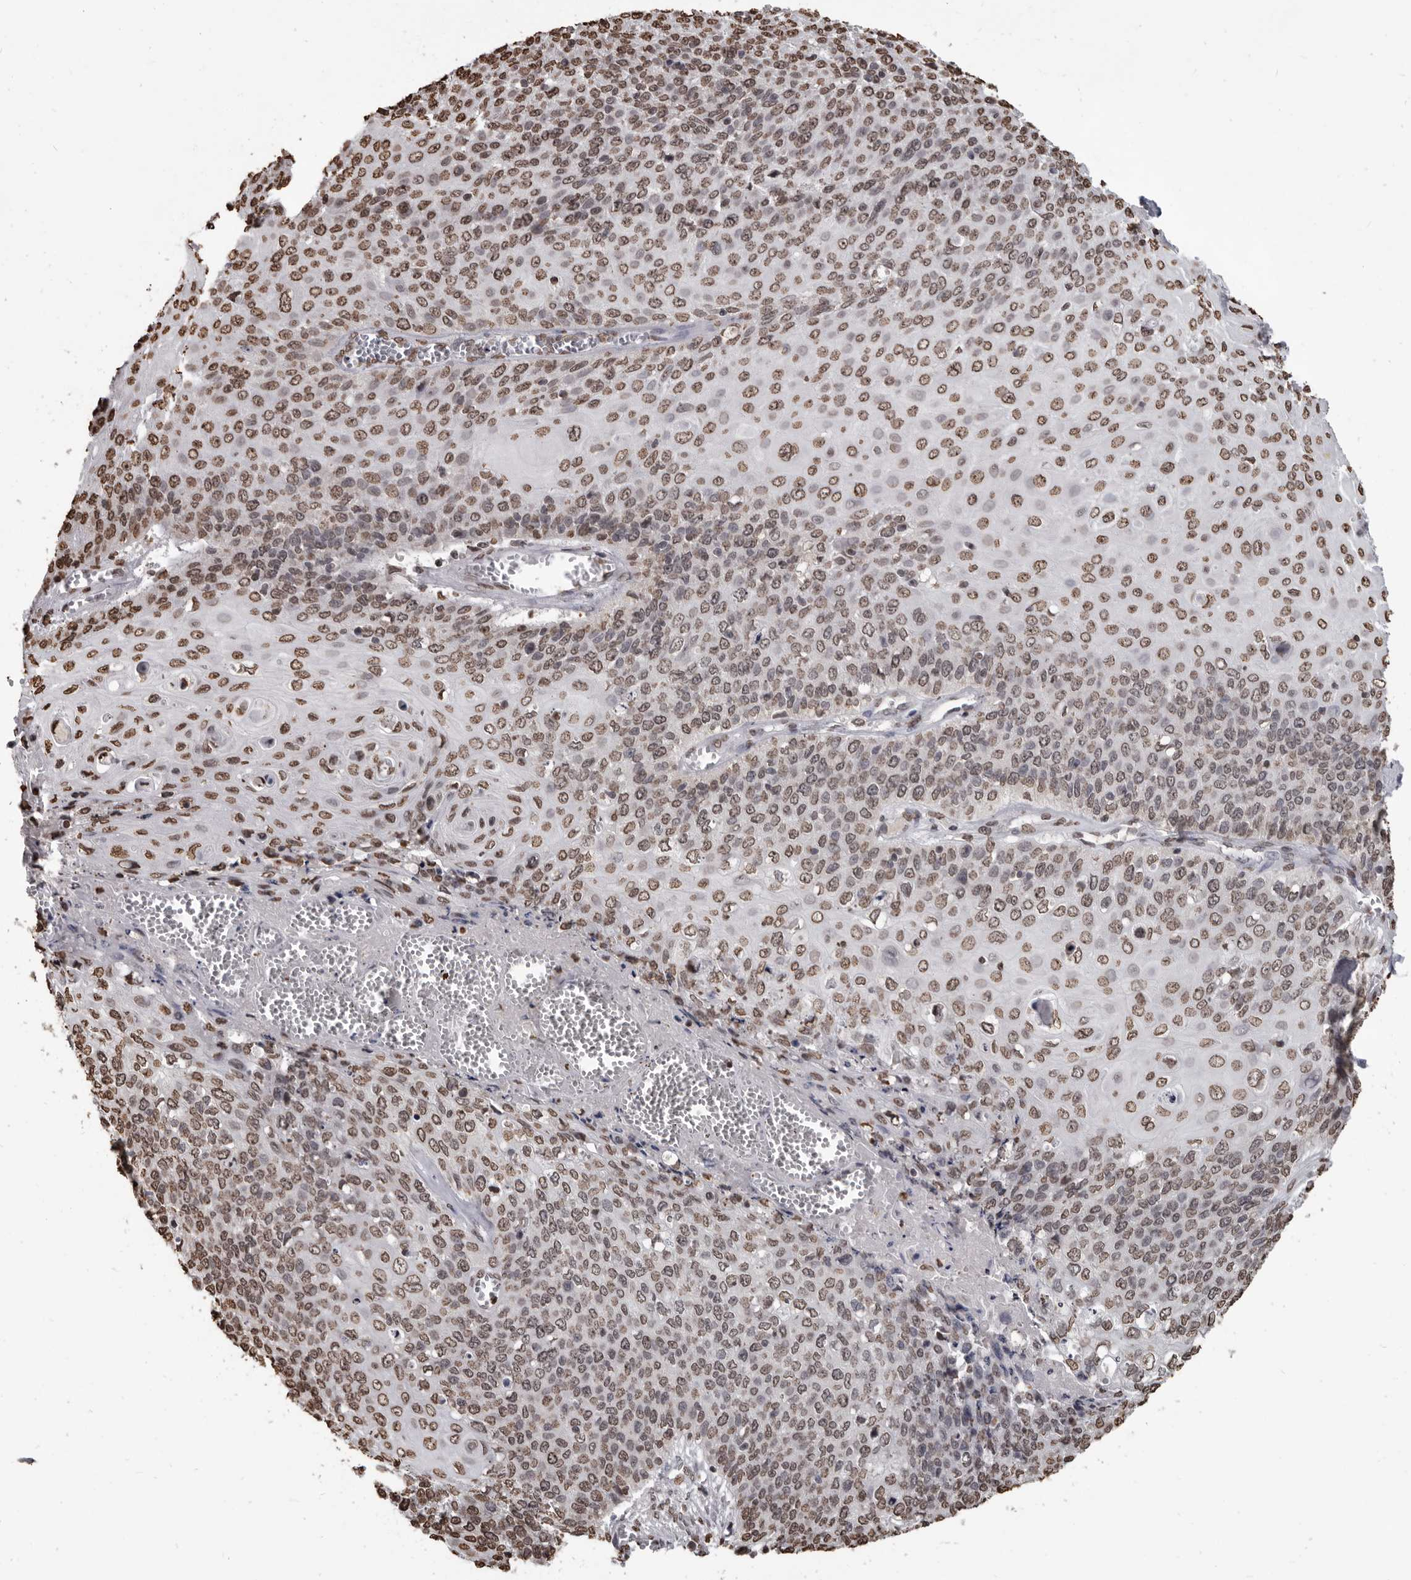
{"staining": {"intensity": "moderate", "quantity": ">75%", "location": "nuclear"}, "tissue": "cervical cancer", "cell_type": "Tumor cells", "image_type": "cancer", "snomed": [{"axis": "morphology", "description": "Squamous cell carcinoma, NOS"}, {"axis": "topography", "description": "Cervix"}], "caption": "Brown immunohistochemical staining in cervical squamous cell carcinoma exhibits moderate nuclear staining in about >75% of tumor cells.", "gene": "AHR", "patient": {"sex": "female", "age": 39}}